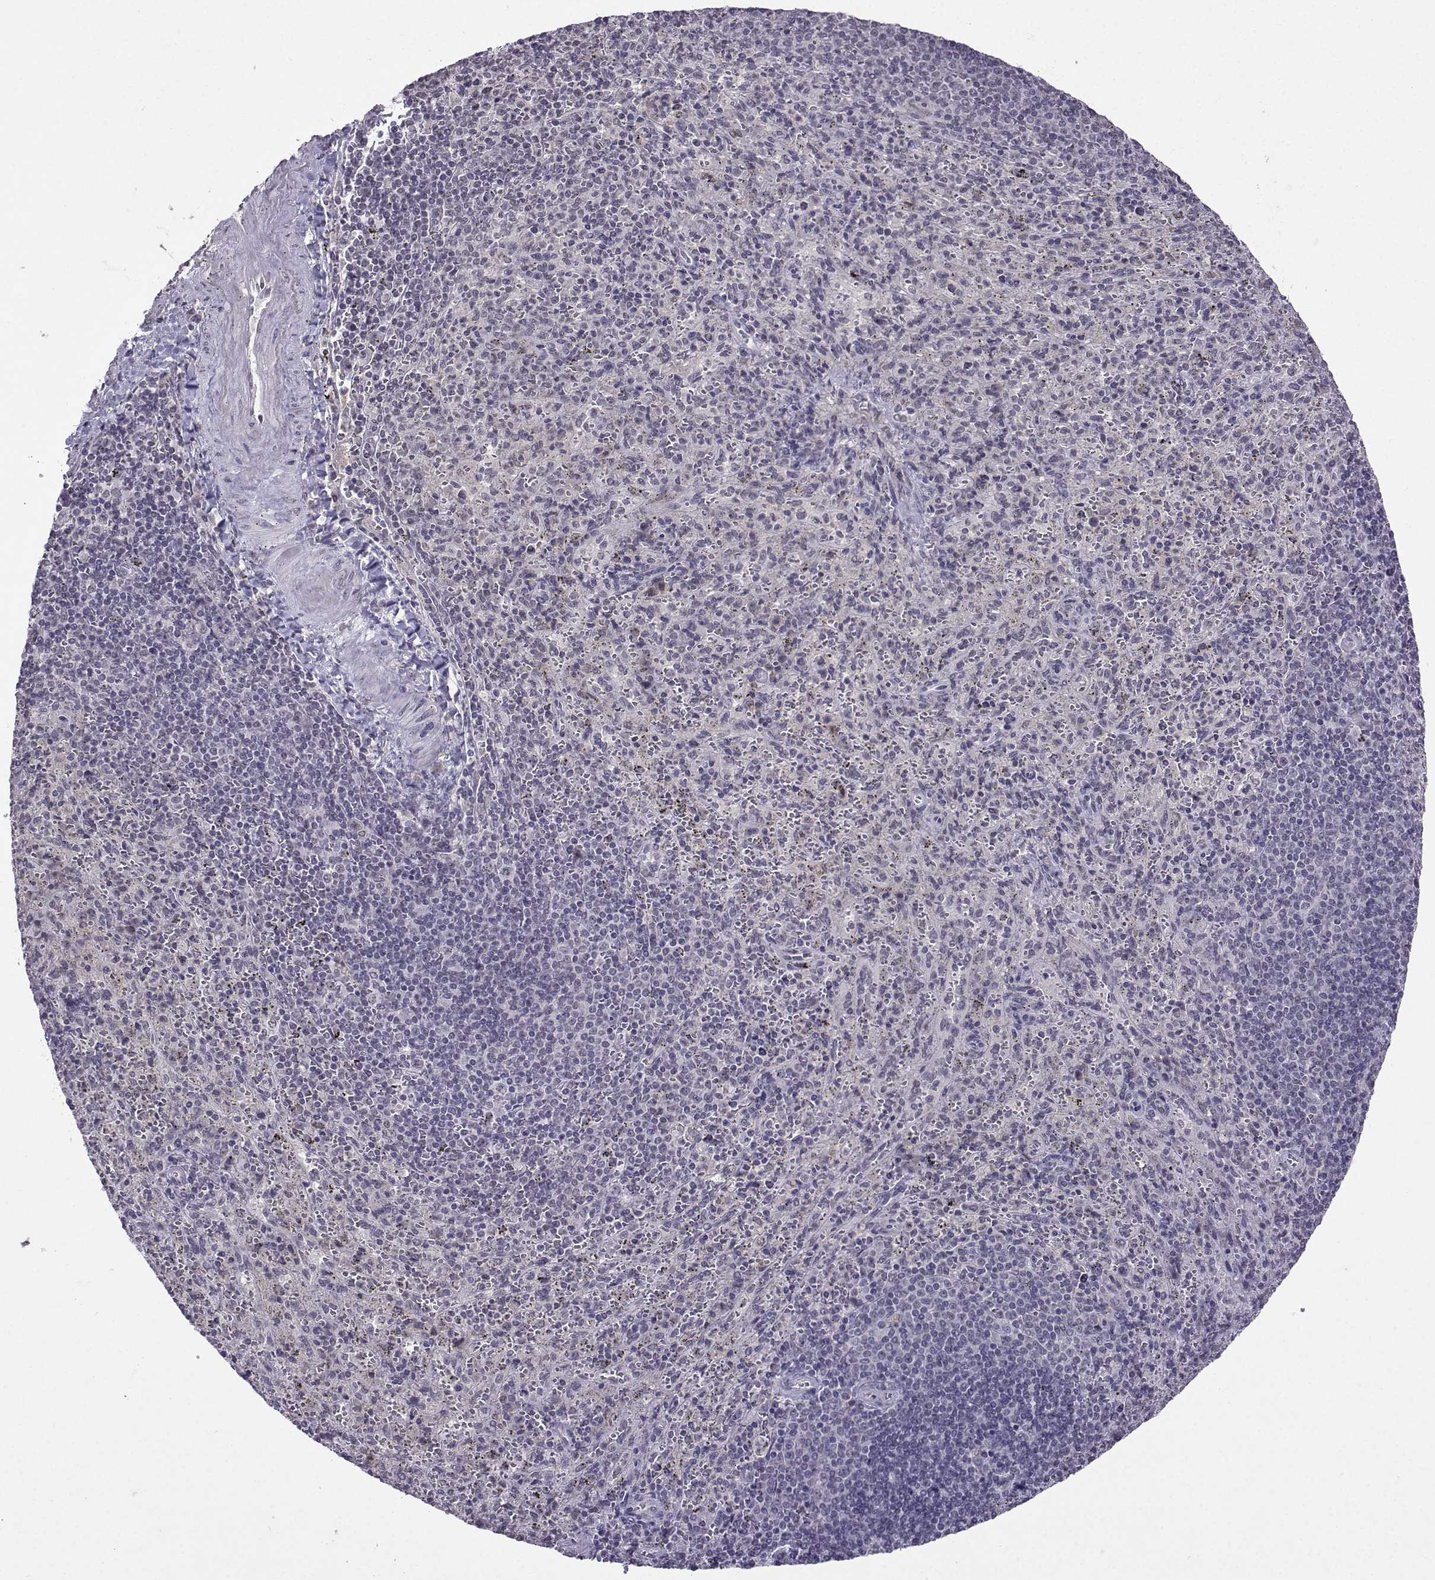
{"staining": {"intensity": "negative", "quantity": "none", "location": "none"}, "tissue": "spleen", "cell_type": "Cells in red pulp", "image_type": "normal", "snomed": [{"axis": "morphology", "description": "Normal tissue, NOS"}, {"axis": "topography", "description": "Spleen"}], "caption": "This is an immunohistochemistry histopathology image of normal spleen. There is no expression in cells in red pulp.", "gene": "CCL28", "patient": {"sex": "male", "age": 57}}